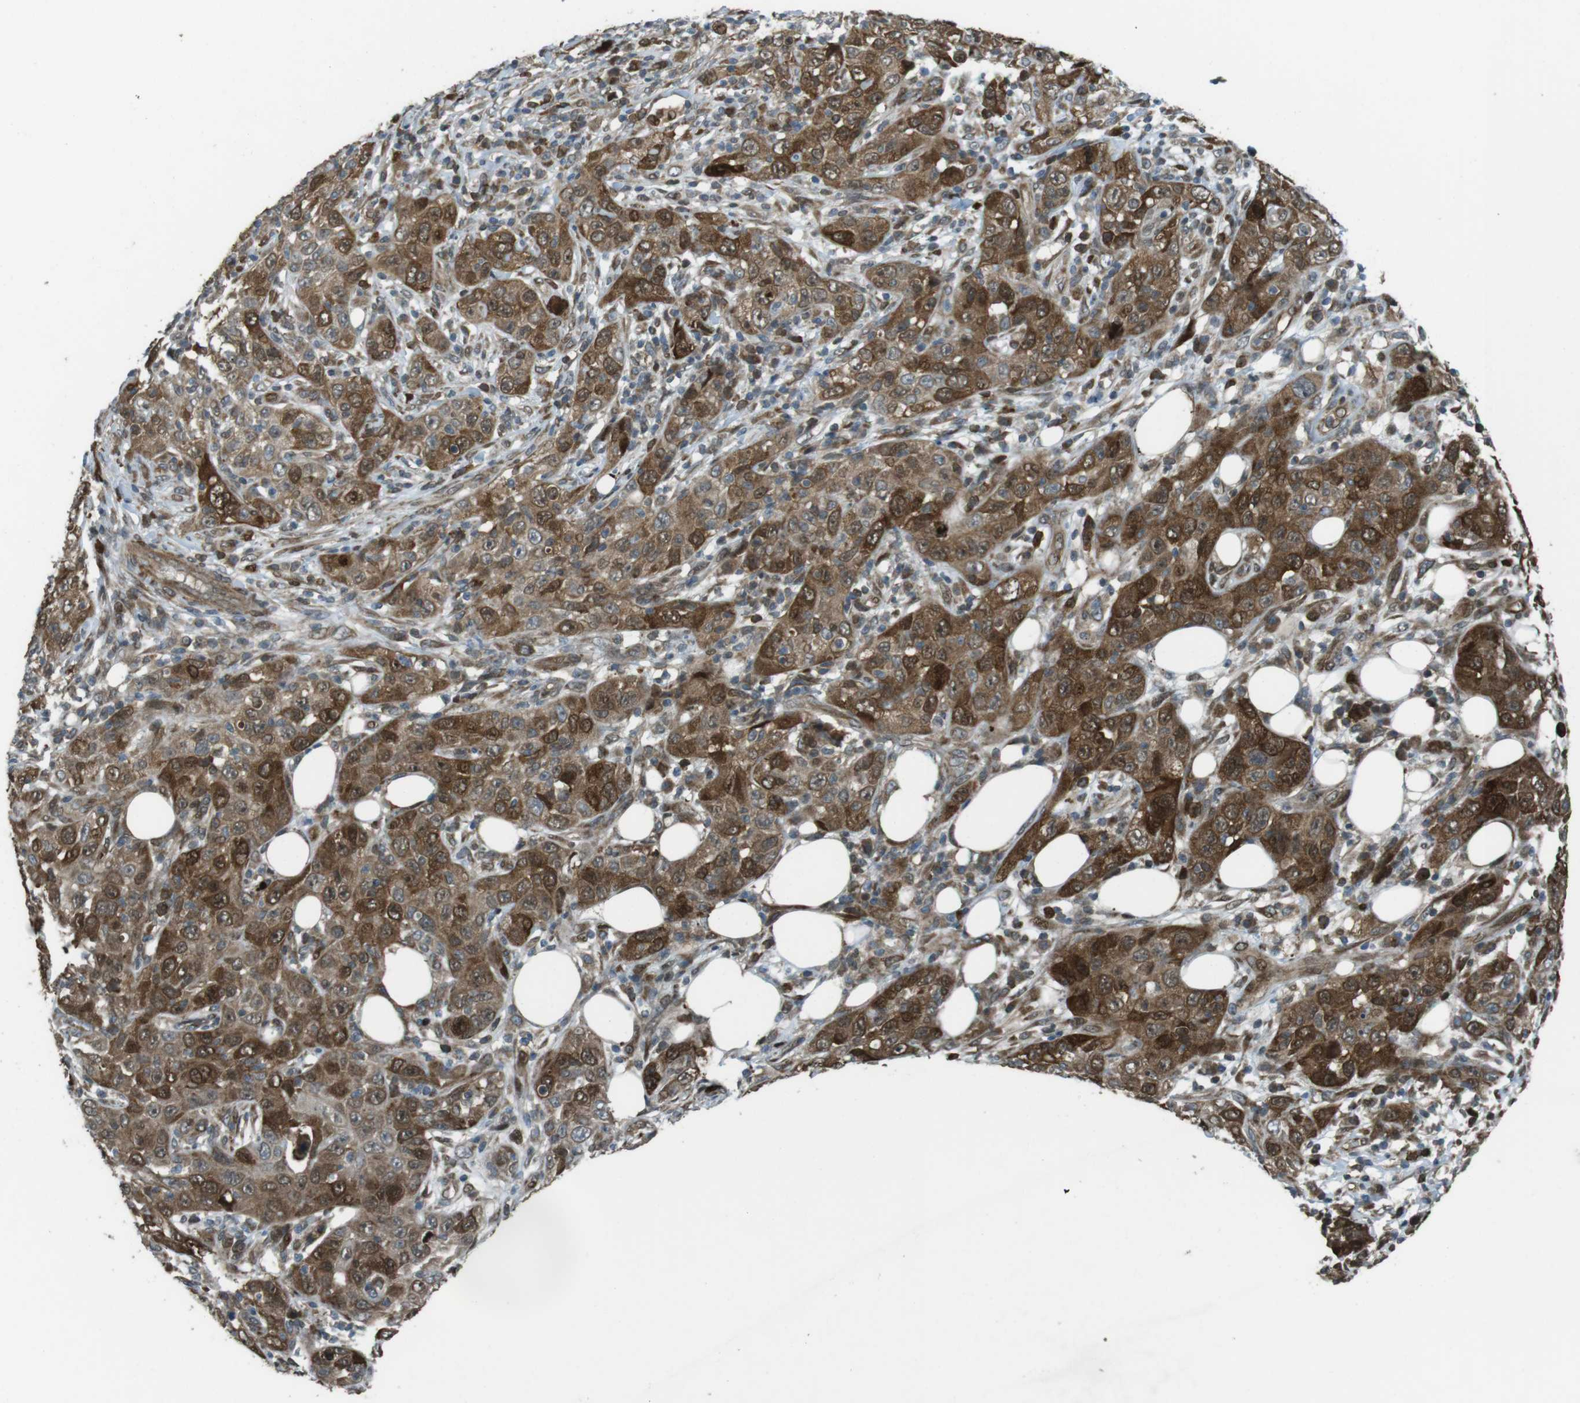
{"staining": {"intensity": "moderate", "quantity": ">75%", "location": "cytoplasmic/membranous,nuclear"}, "tissue": "skin cancer", "cell_type": "Tumor cells", "image_type": "cancer", "snomed": [{"axis": "morphology", "description": "Squamous cell carcinoma, NOS"}, {"axis": "topography", "description": "Skin"}], "caption": "Skin cancer (squamous cell carcinoma) stained for a protein shows moderate cytoplasmic/membranous and nuclear positivity in tumor cells.", "gene": "ZNF330", "patient": {"sex": "female", "age": 88}}